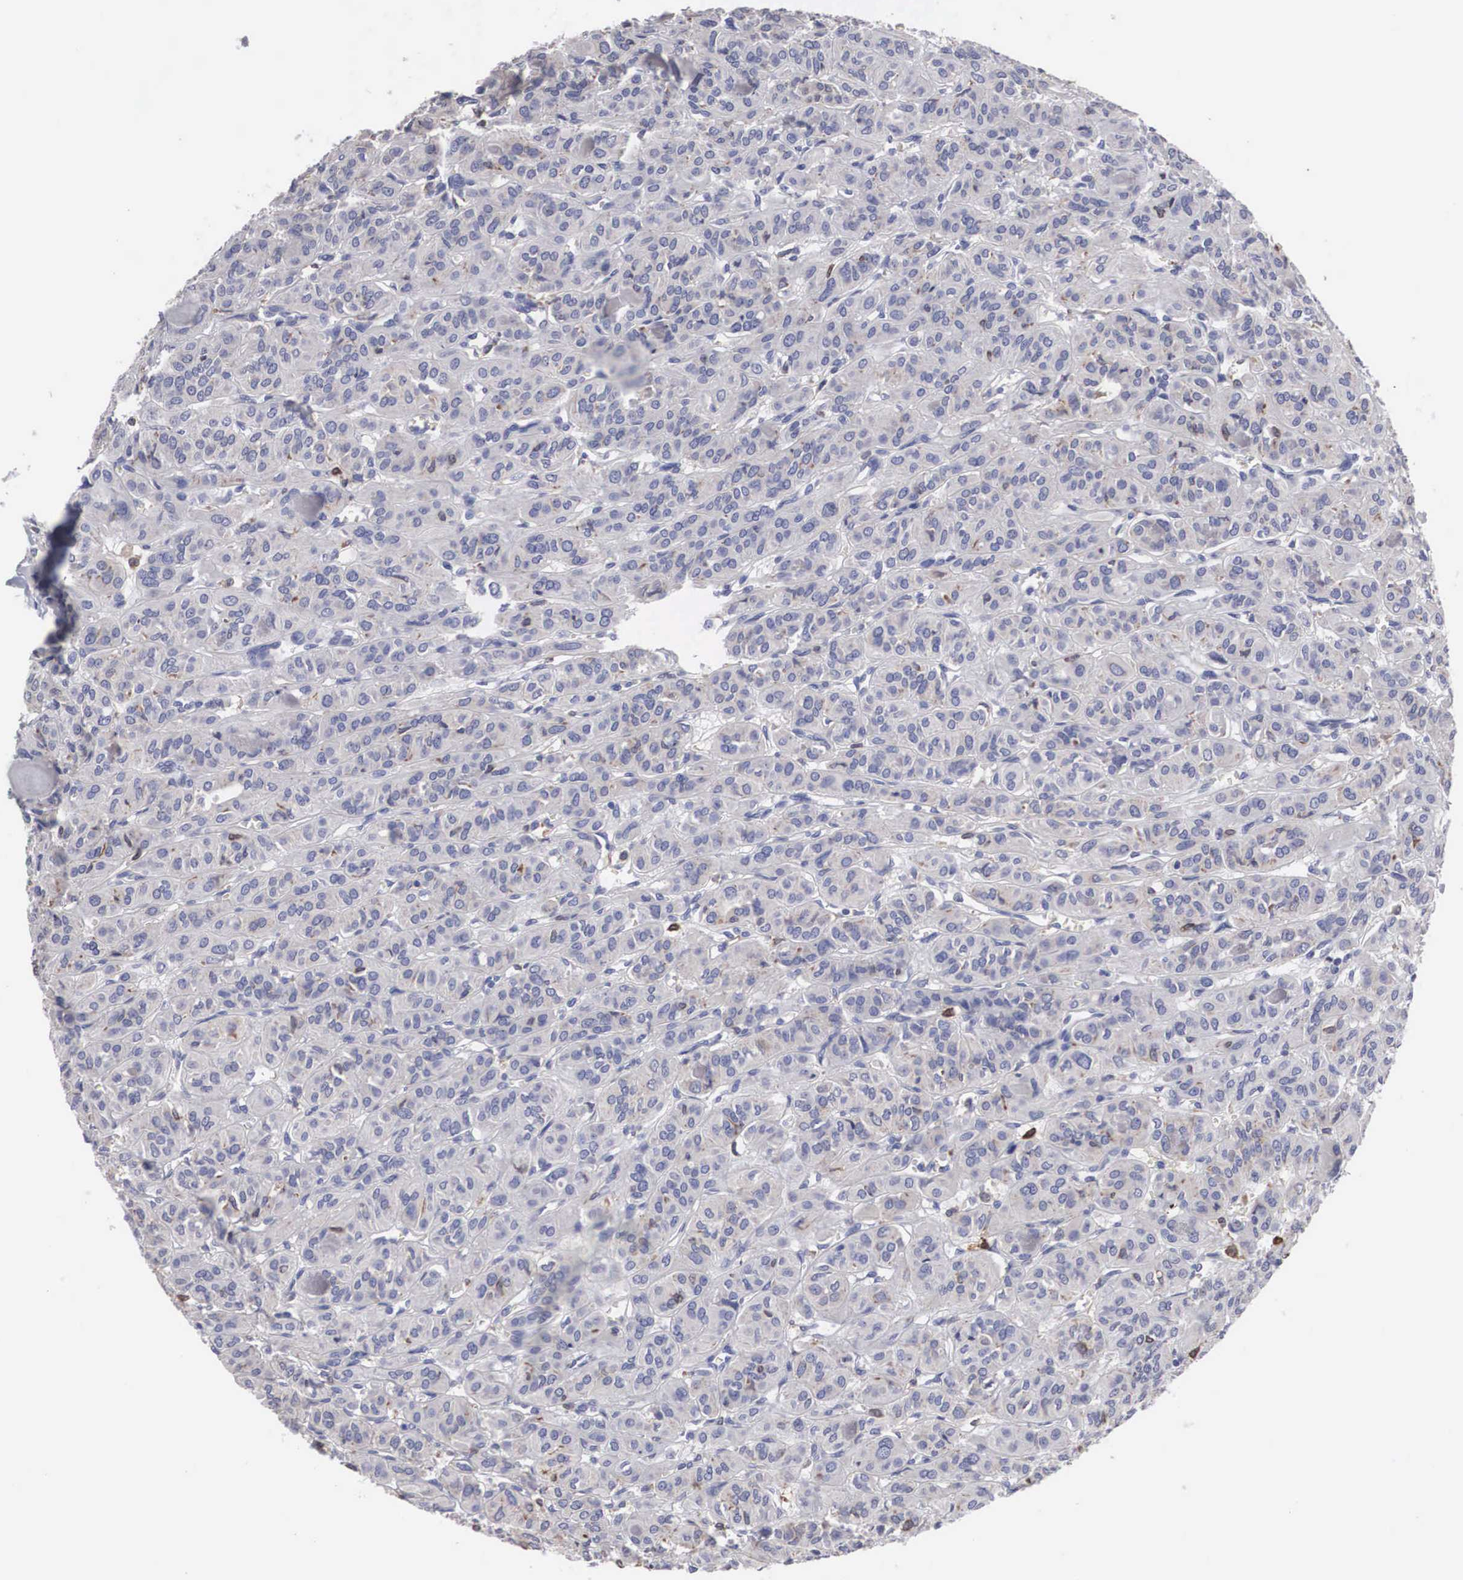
{"staining": {"intensity": "negative", "quantity": "none", "location": "none"}, "tissue": "thyroid cancer", "cell_type": "Tumor cells", "image_type": "cancer", "snomed": [{"axis": "morphology", "description": "Follicular adenoma carcinoma, NOS"}, {"axis": "topography", "description": "Thyroid gland"}], "caption": "This image is of follicular adenoma carcinoma (thyroid) stained with immunohistochemistry (IHC) to label a protein in brown with the nuclei are counter-stained blue. There is no positivity in tumor cells.", "gene": "HMOX1", "patient": {"sex": "female", "age": 71}}